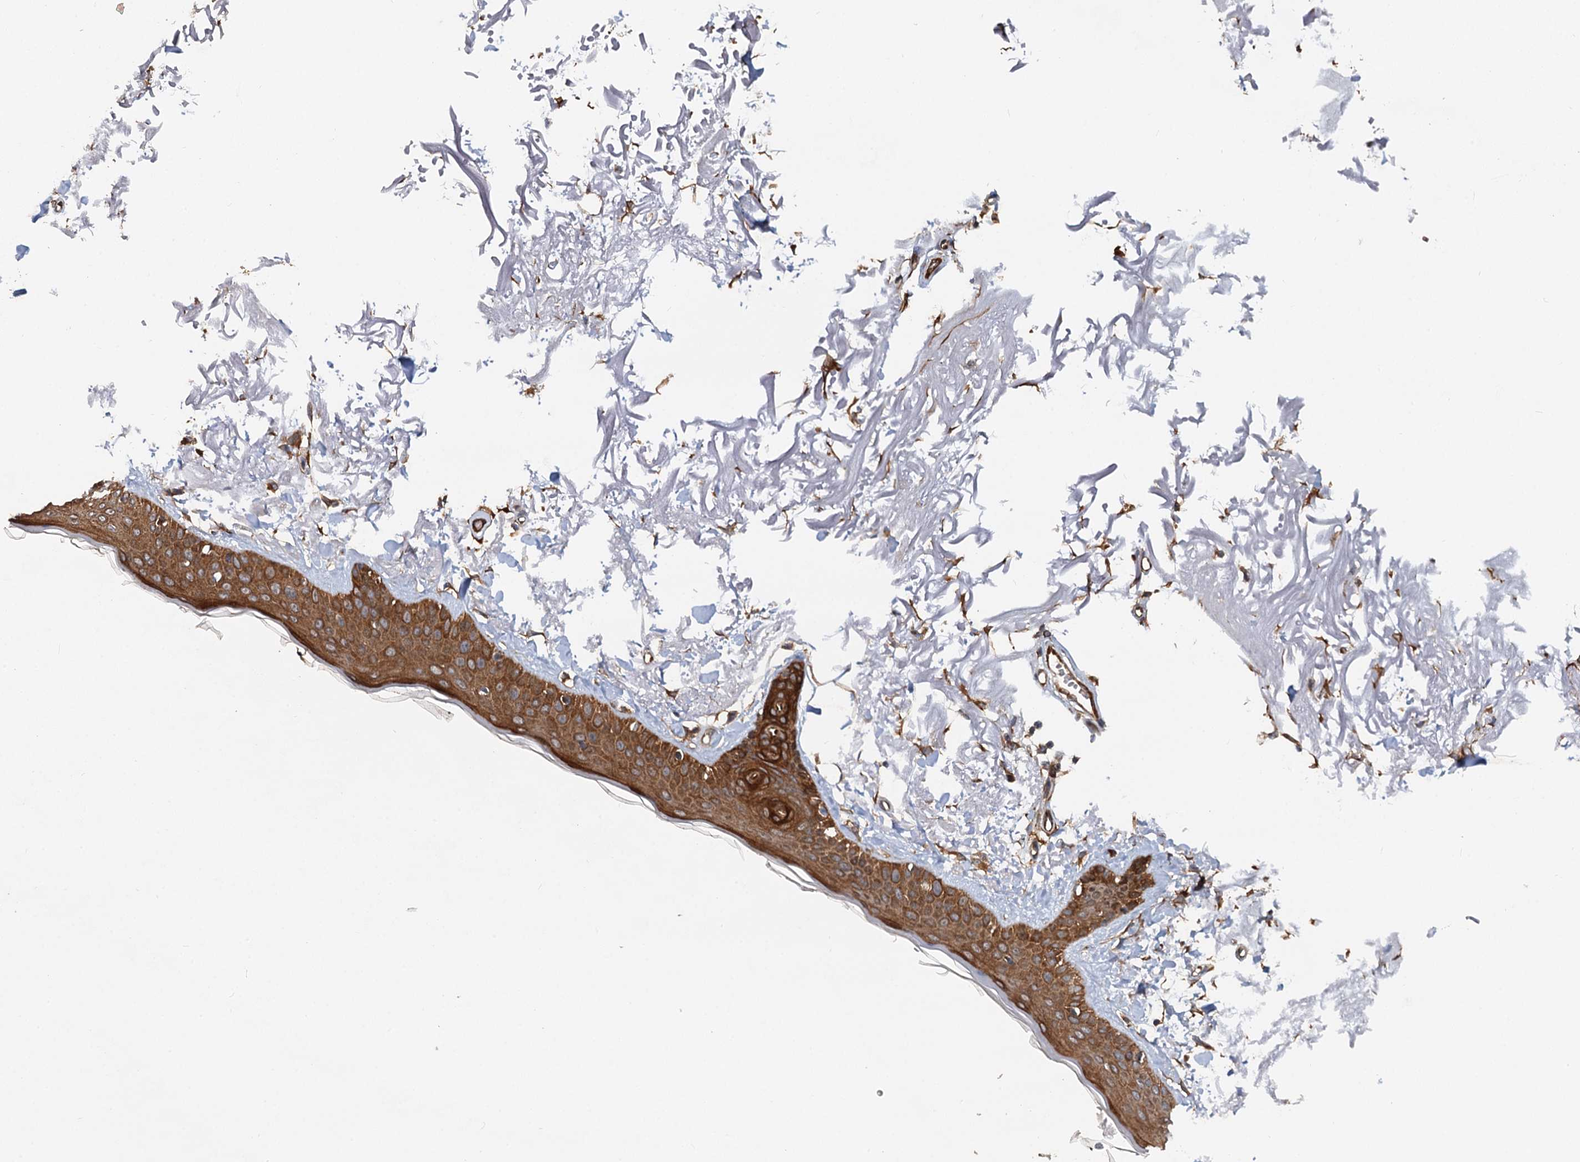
{"staining": {"intensity": "strong", "quantity": ">75%", "location": "cytoplasmic/membranous"}, "tissue": "skin", "cell_type": "Fibroblasts", "image_type": "normal", "snomed": [{"axis": "morphology", "description": "Normal tissue, NOS"}, {"axis": "topography", "description": "Skin"}, {"axis": "topography", "description": "Skeletal muscle"}], "caption": "Strong cytoplasmic/membranous positivity is present in approximately >75% of fibroblasts in benign skin. Immunohistochemistry stains the protein in brown and the nuclei are stained blue.", "gene": "LRRK2", "patient": {"sex": "male", "age": 83}}